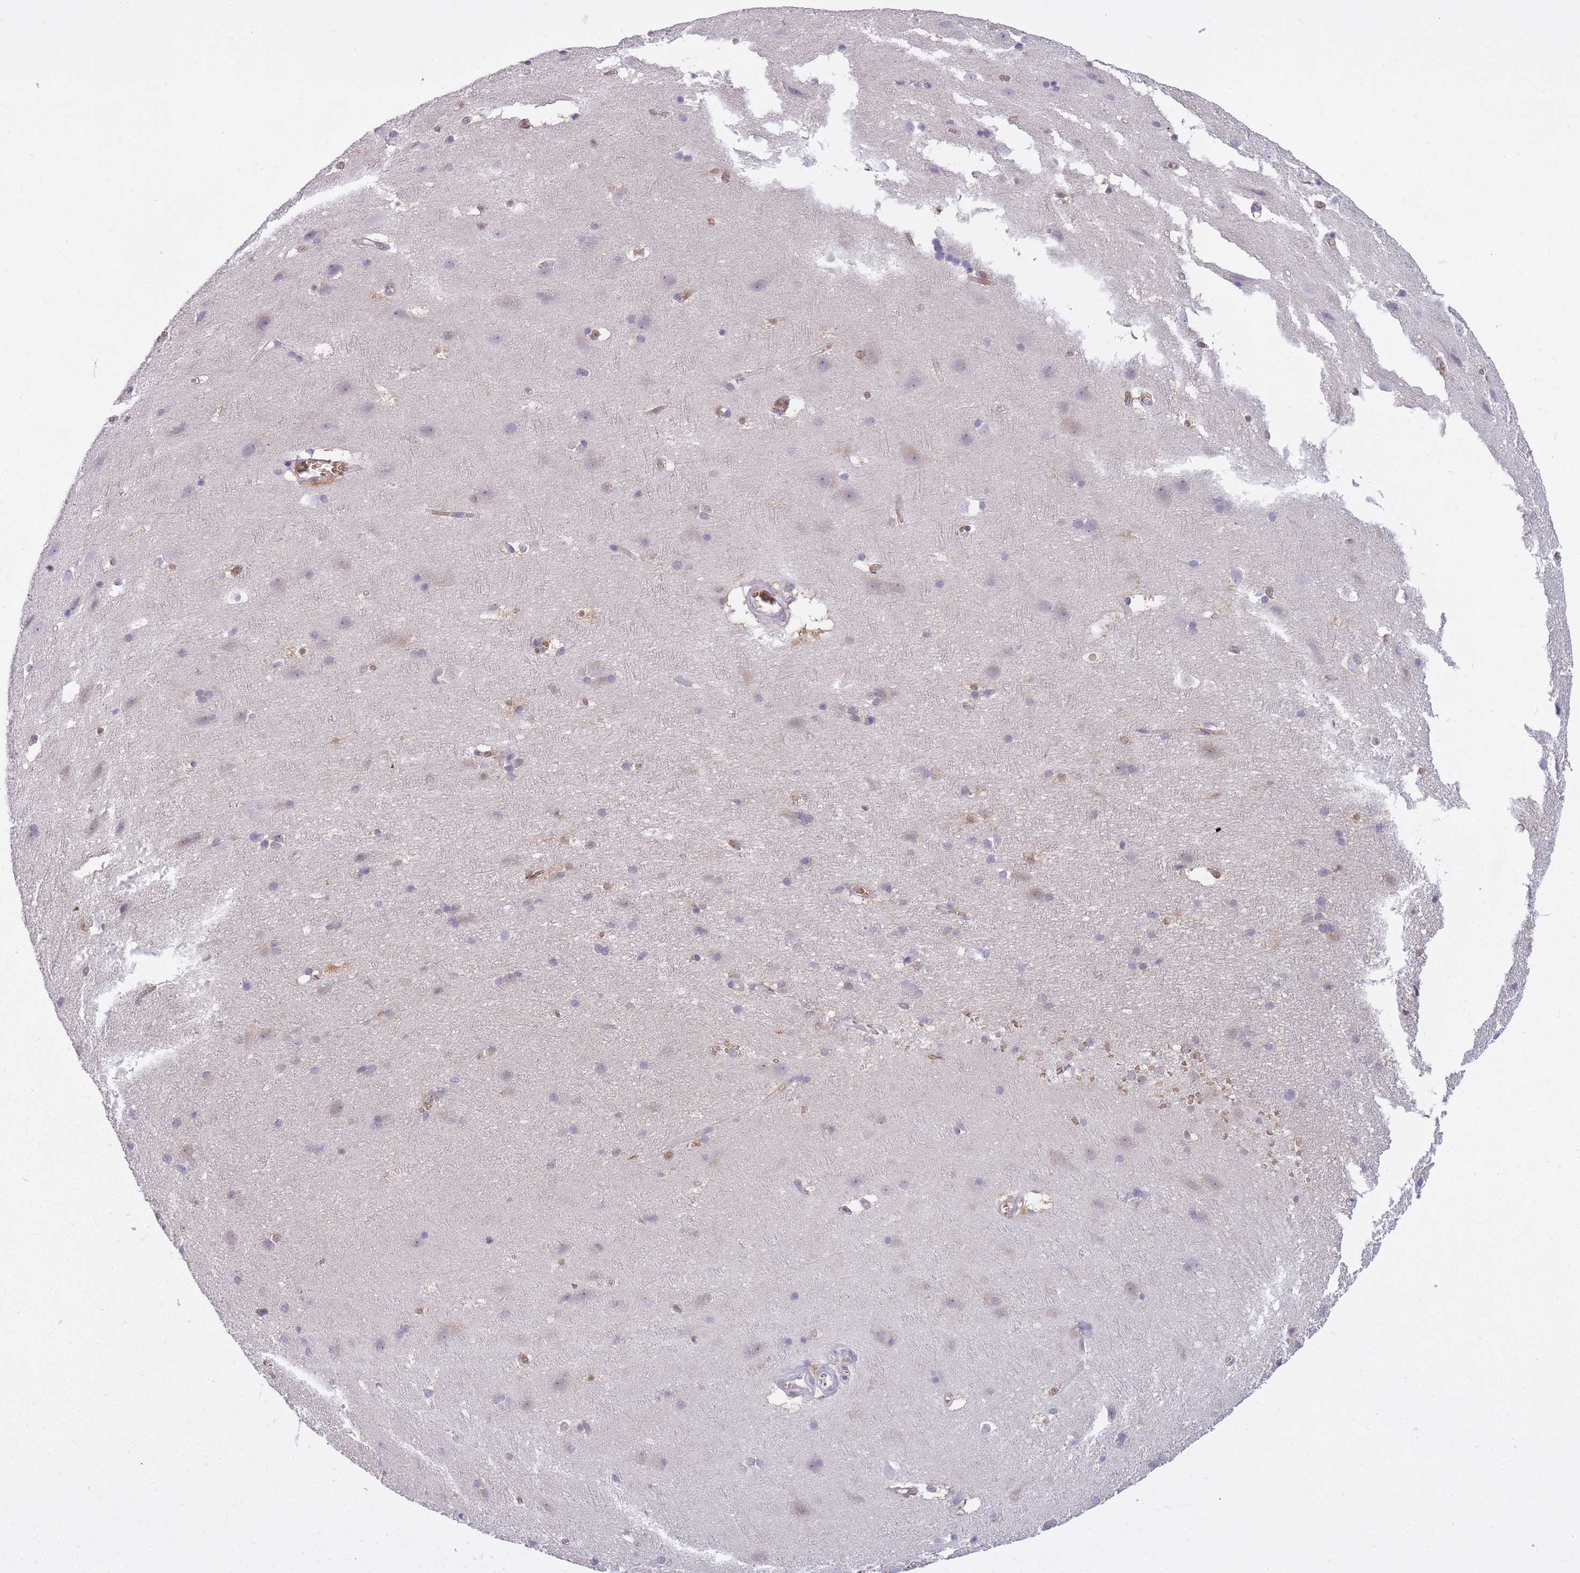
{"staining": {"intensity": "moderate", "quantity": "<25%", "location": "cytoplasmic/membranous"}, "tissue": "cerebral cortex", "cell_type": "Endothelial cells", "image_type": "normal", "snomed": [{"axis": "morphology", "description": "Normal tissue, NOS"}, {"axis": "topography", "description": "Cerebral cortex"}], "caption": "The immunohistochemical stain highlights moderate cytoplasmic/membranous staining in endothelial cells of normal cerebral cortex. (Stains: DAB (3,3'-diaminobenzidine) in brown, nuclei in blue, Microscopy: brightfield microscopy at high magnification).", "gene": "CXorf38", "patient": {"sex": "male", "age": 54}}